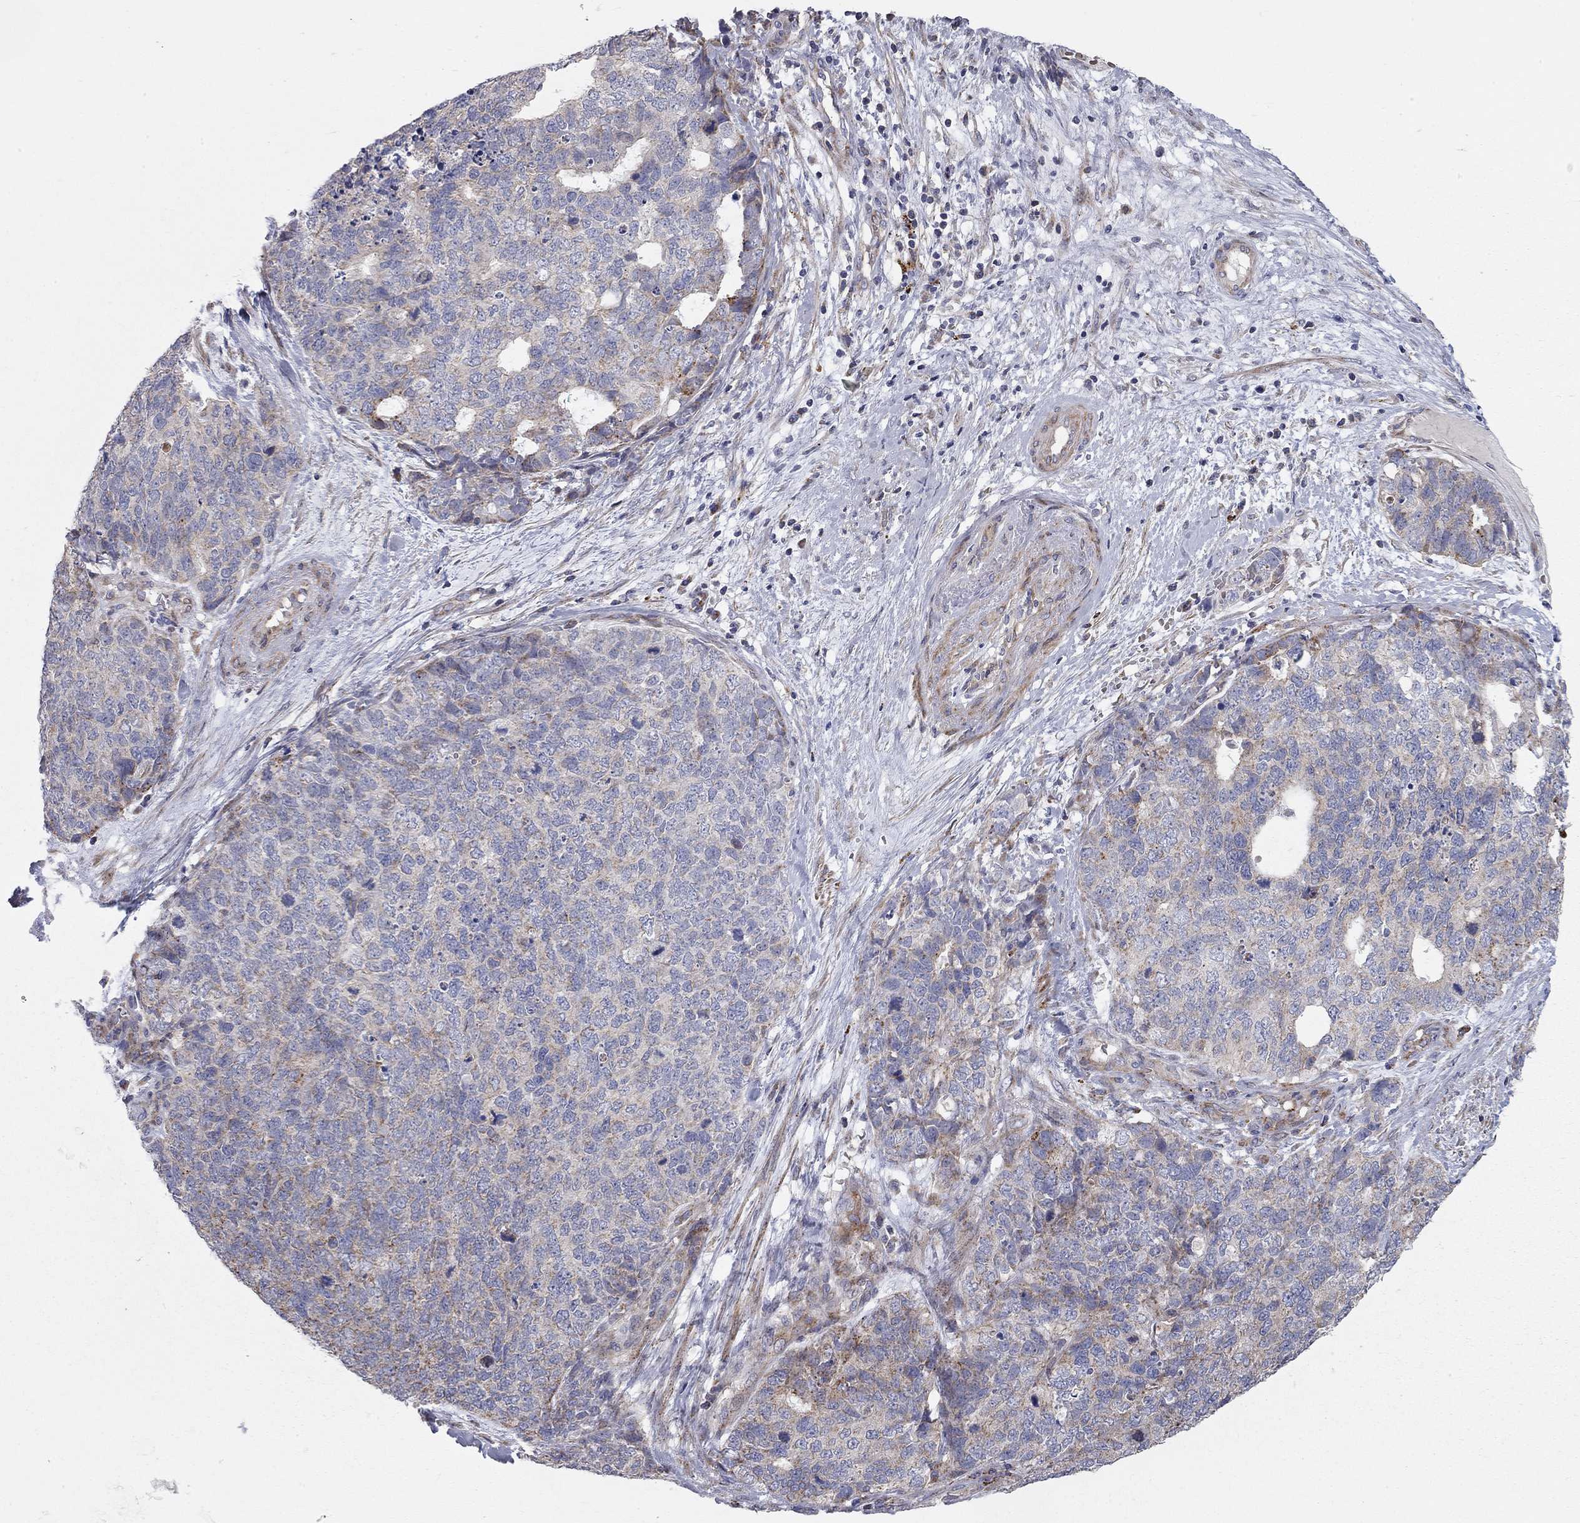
{"staining": {"intensity": "weak", "quantity": "<25%", "location": "cytoplasmic/membranous"}, "tissue": "cervical cancer", "cell_type": "Tumor cells", "image_type": "cancer", "snomed": [{"axis": "morphology", "description": "Squamous cell carcinoma, NOS"}, {"axis": "topography", "description": "Cervix"}], "caption": "IHC of human squamous cell carcinoma (cervical) demonstrates no positivity in tumor cells. (IHC, brightfield microscopy, high magnification).", "gene": "KANSL1L", "patient": {"sex": "female", "age": 63}}